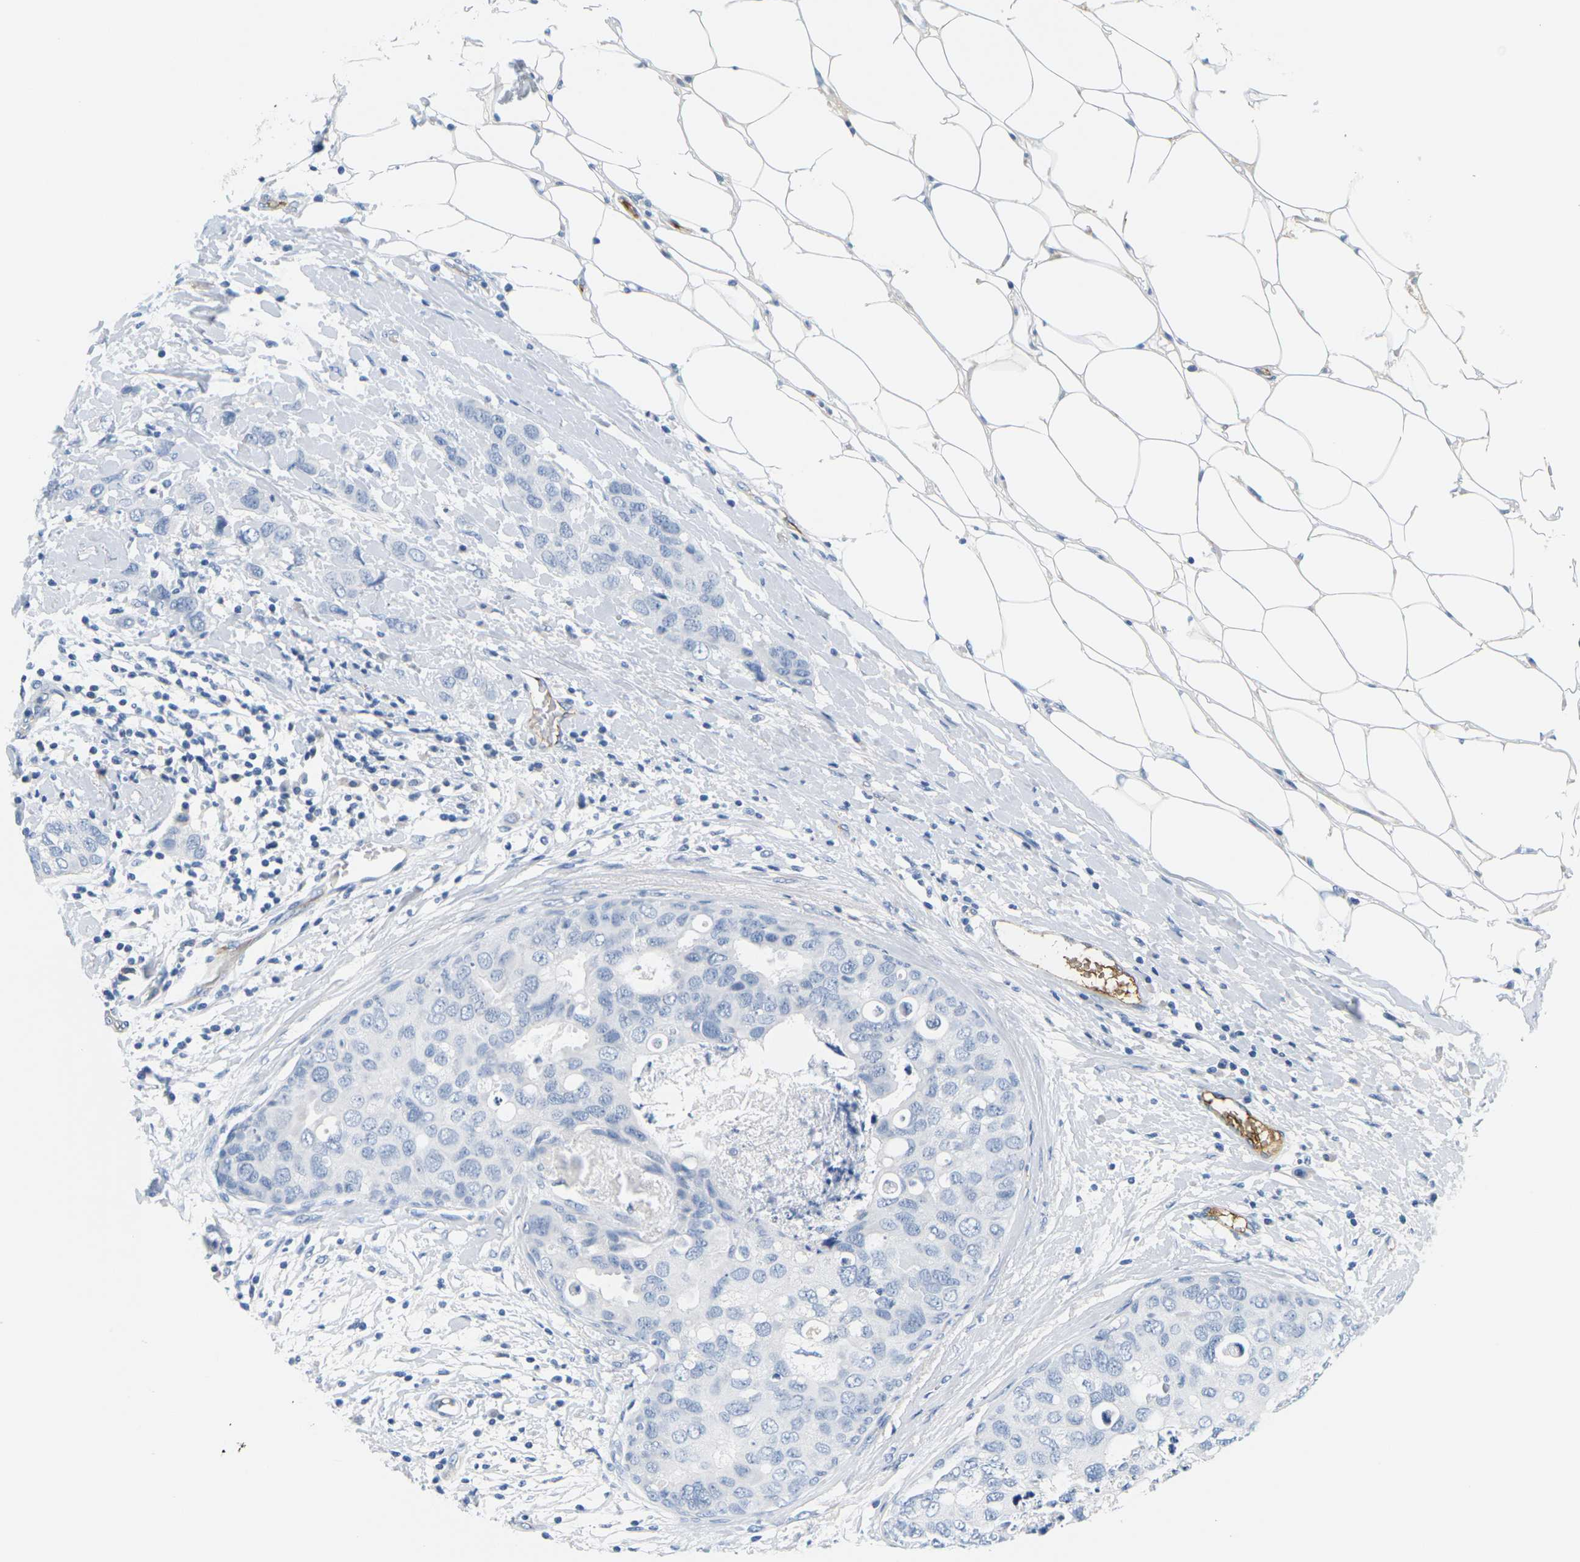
{"staining": {"intensity": "negative", "quantity": "none", "location": "none"}, "tissue": "breast cancer", "cell_type": "Tumor cells", "image_type": "cancer", "snomed": [{"axis": "morphology", "description": "Duct carcinoma"}, {"axis": "topography", "description": "Breast"}], "caption": "This is an IHC photomicrograph of human infiltrating ductal carcinoma (breast). There is no expression in tumor cells.", "gene": "APOB", "patient": {"sex": "female", "age": 50}}